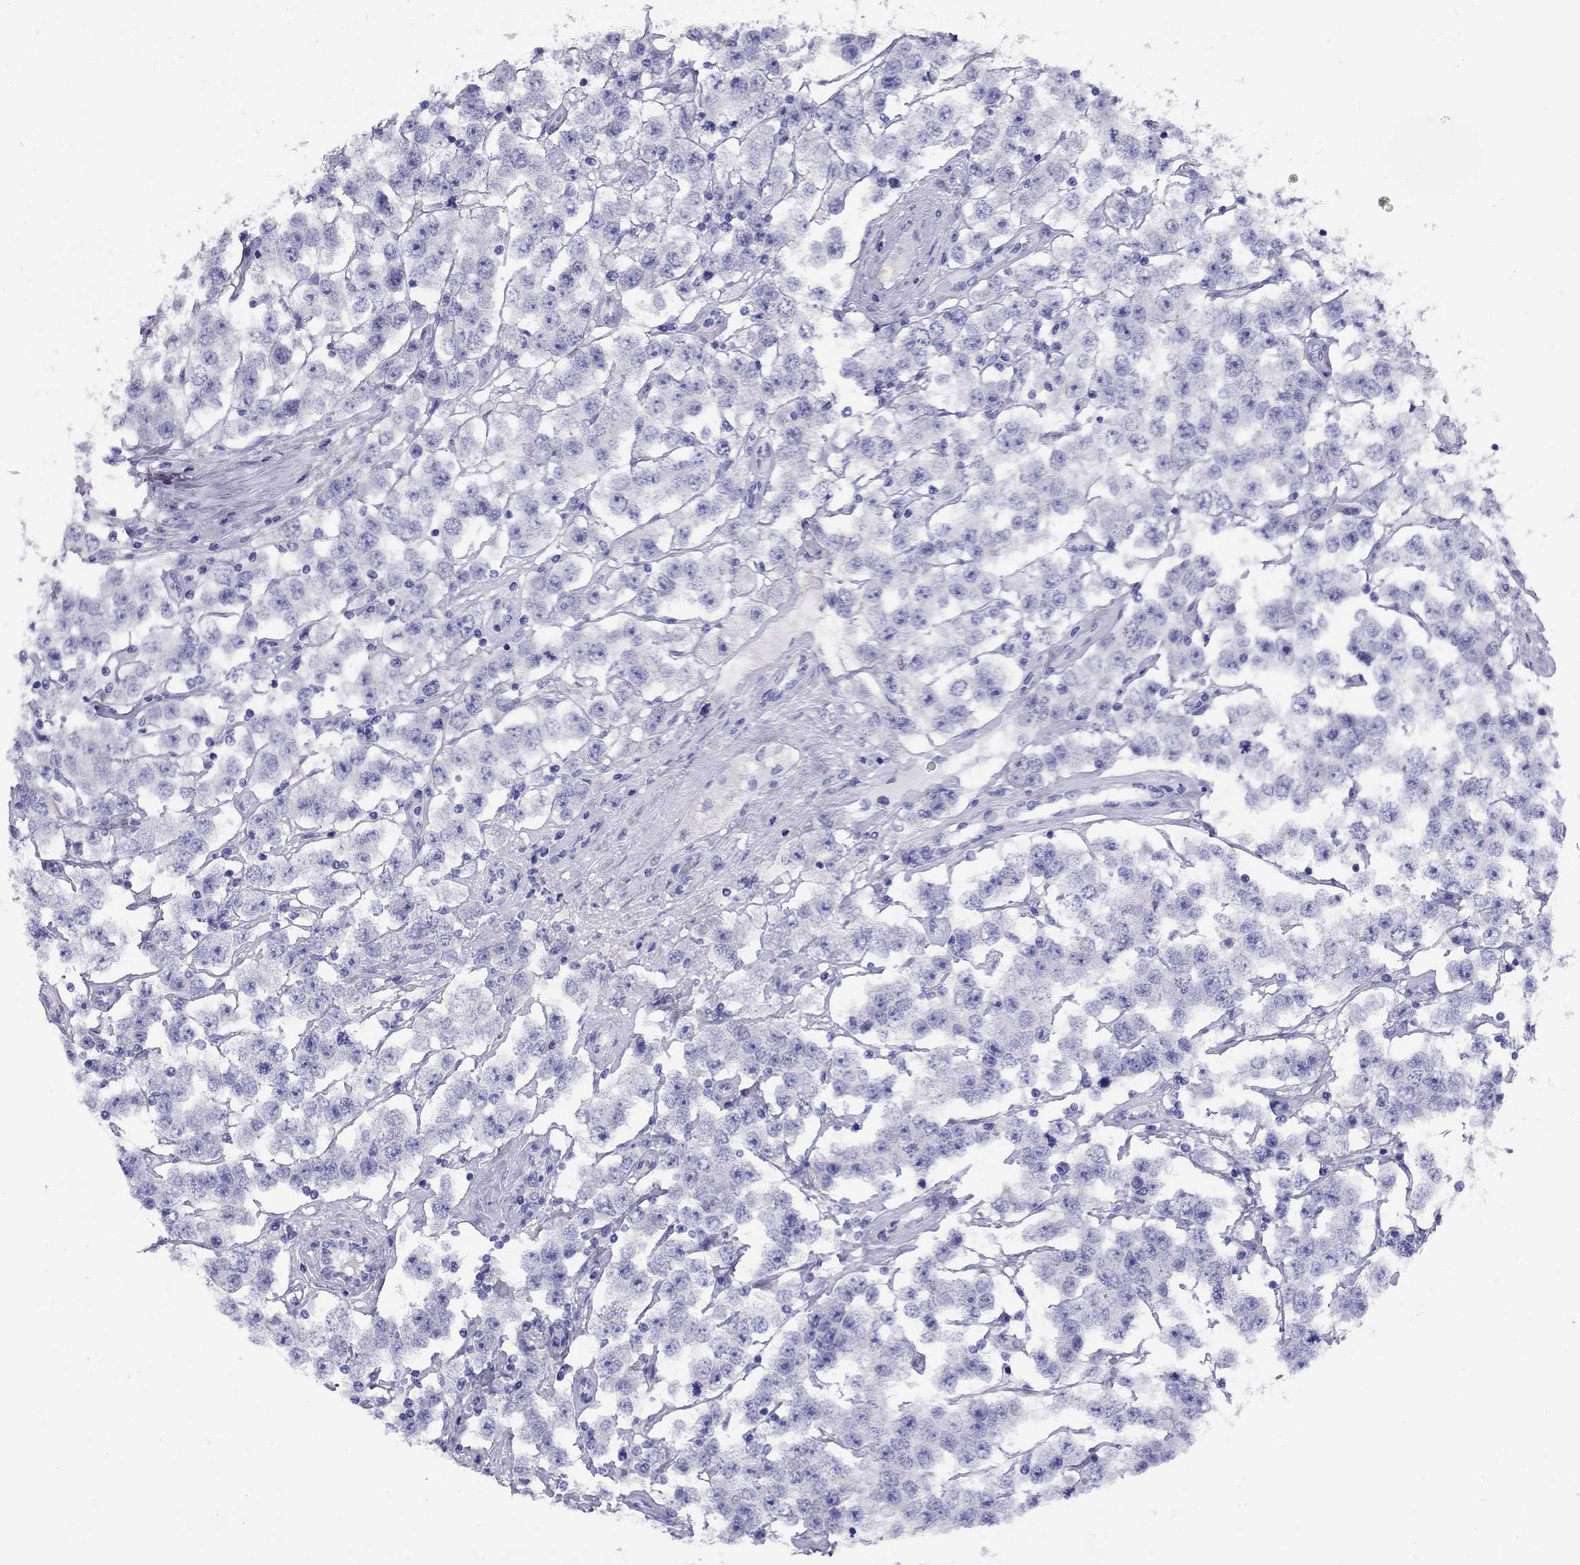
{"staining": {"intensity": "negative", "quantity": "none", "location": "none"}, "tissue": "testis cancer", "cell_type": "Tumor cells", "image_type": "cancer", "snomed": [{"axis": "morphology", "description": "Seminoma, NOS"}, {"axis": "topography", "description": "Testis"}], "caption": "The photomicrograph displays no staining of tumor cells in seminoma (testis).", "gene": "LRIT2", "patient": {"sex": "male", "age": 52}}